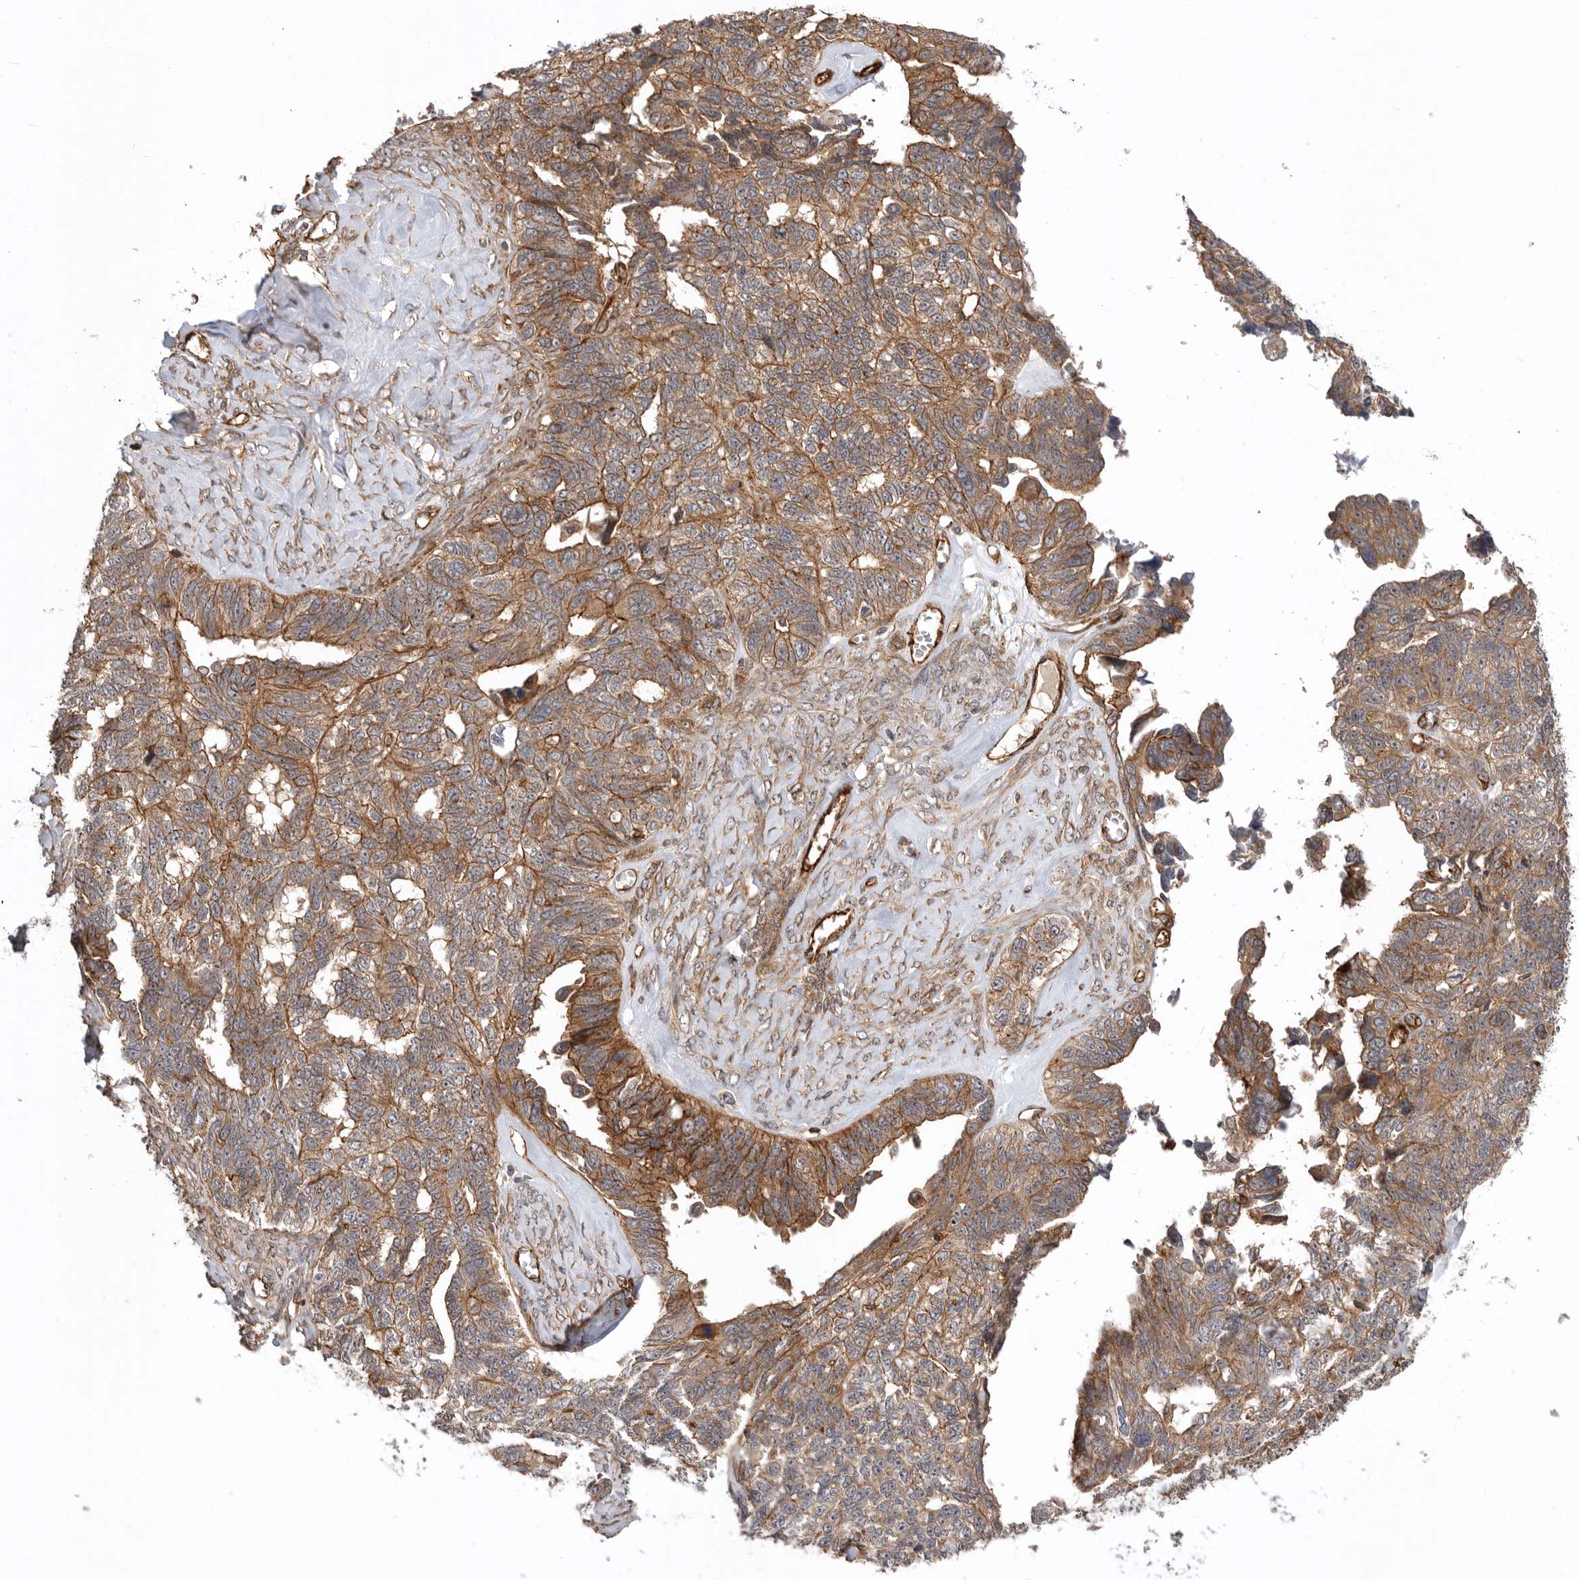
{"staining": {"intensity": "moderate", "quantity": ">75%", "location": "cytoplasmic/membranous"}, "tissue": "ovarian cancer", "cell_type": "Tumor cells", "image_type": "cancer", "snomed": [{"axis": "morphology", "description": "Cystadenocarcinoma, serous, NOS"}, {"axis": "topography", "description": "Ovary"}], "caption": "Approximately >75% of tumor cells in human serous cystadenocarcinoma (ovarian) demonstrate moderate cytoplasmic/membranous protein staining as visualized by brown immunohistochemical staining.", "gene": "GPATCH2", "patient": {"sex": "female", "age": 79}}